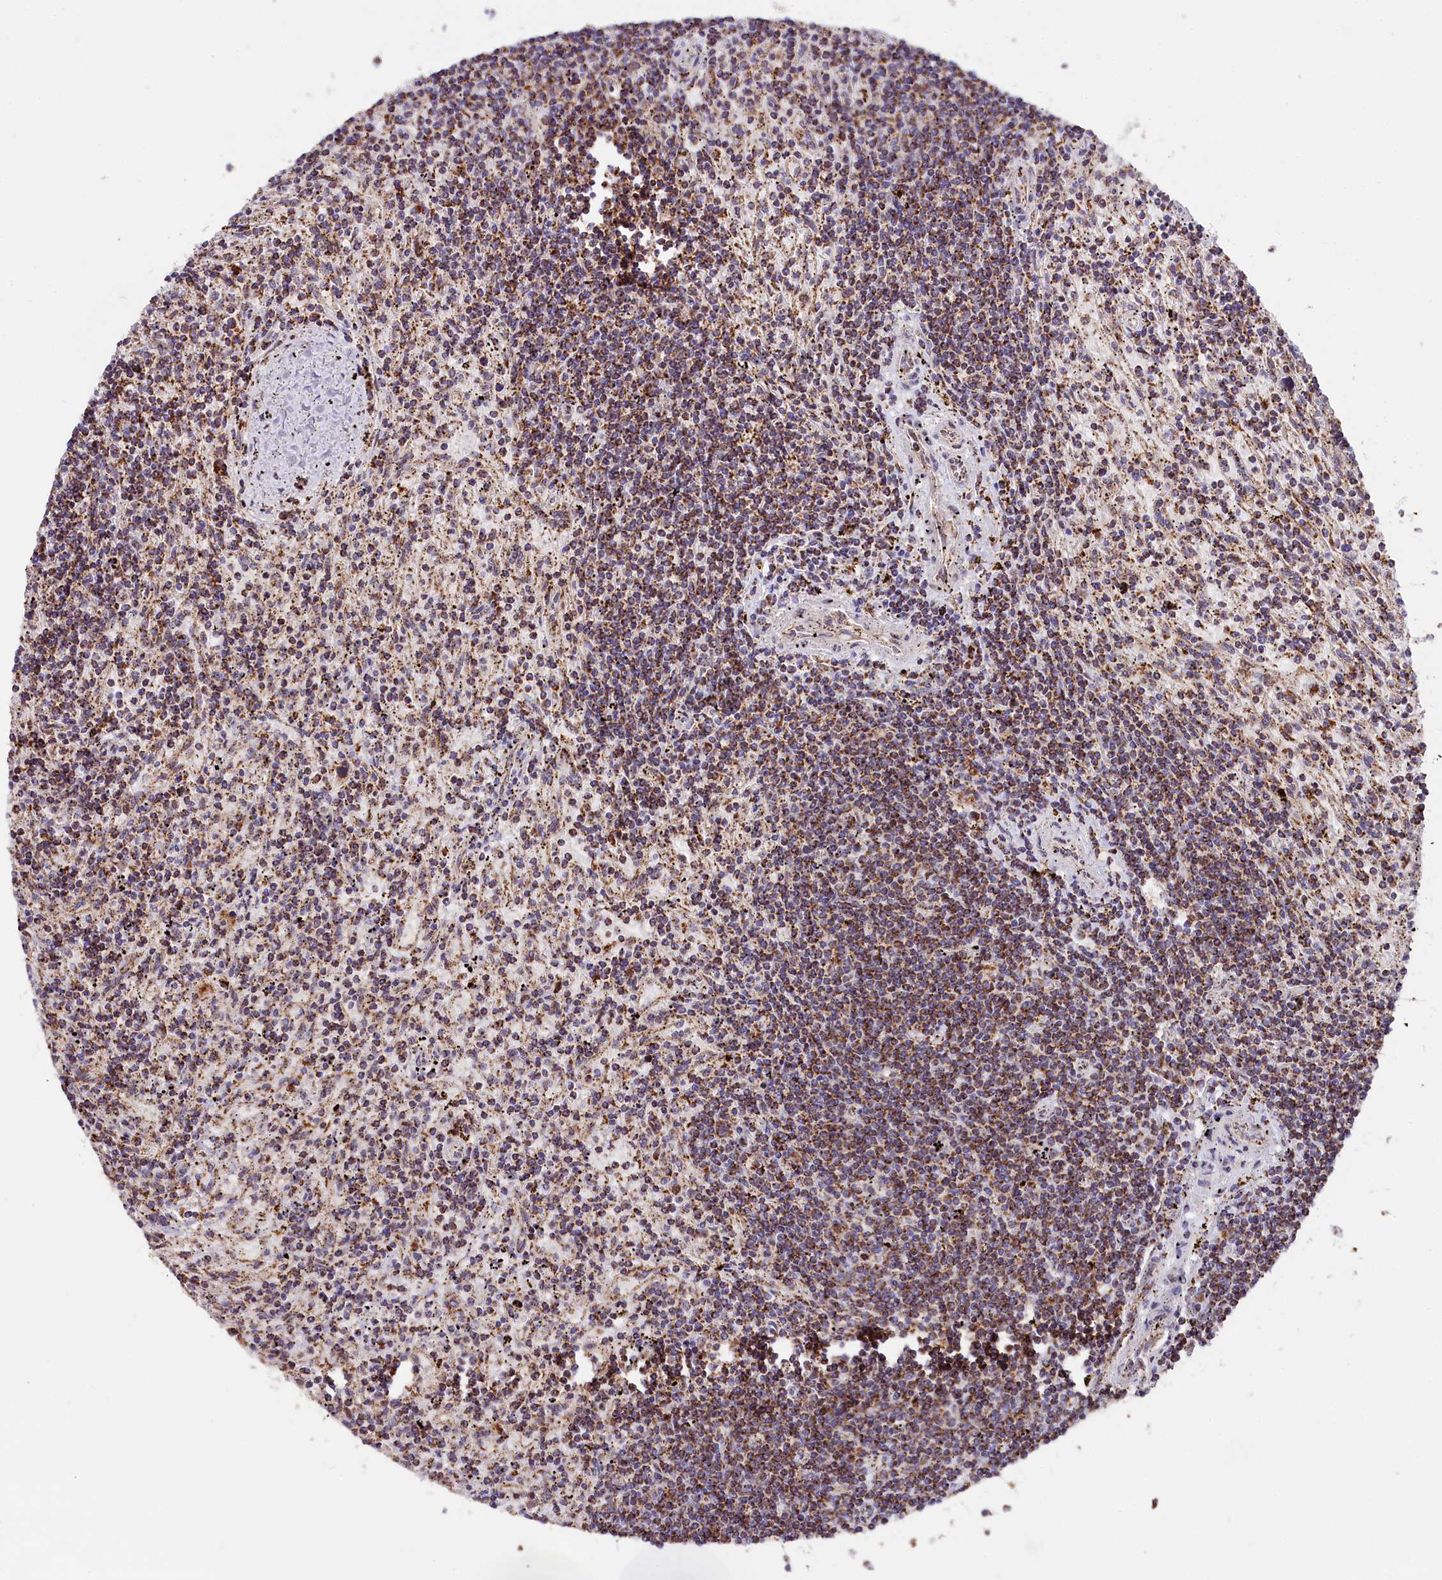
{"staining": {"intensity": "moderate", "quantity": ">75%", "location": "cytoplasmic/membranous"}, "tissue": "lymphoma", "cell_type": "Tumor cells", "image_type": "cancer", "snomed": [{"axis": "morphology", "description": "Malignant lymphoma, non-Hodgkin's type, Low grade"}, {"axis": "topography", "description": "Spleen"}], "caption": "Tumor cells exhibit medium levels of moderate cytoplasmic/membranous positivity in approximately >75% of cells in human malignant lymphoma, non-Hodgkin's type (low-grade). Using DAB (3,3'-diaminobenzidine) (brown) and hematoxylin (blue) stains, captured at high magnification using brightfield microscopy.", "gene": "NDUFA8", "patient": {"sex": "male", "age": 76}}